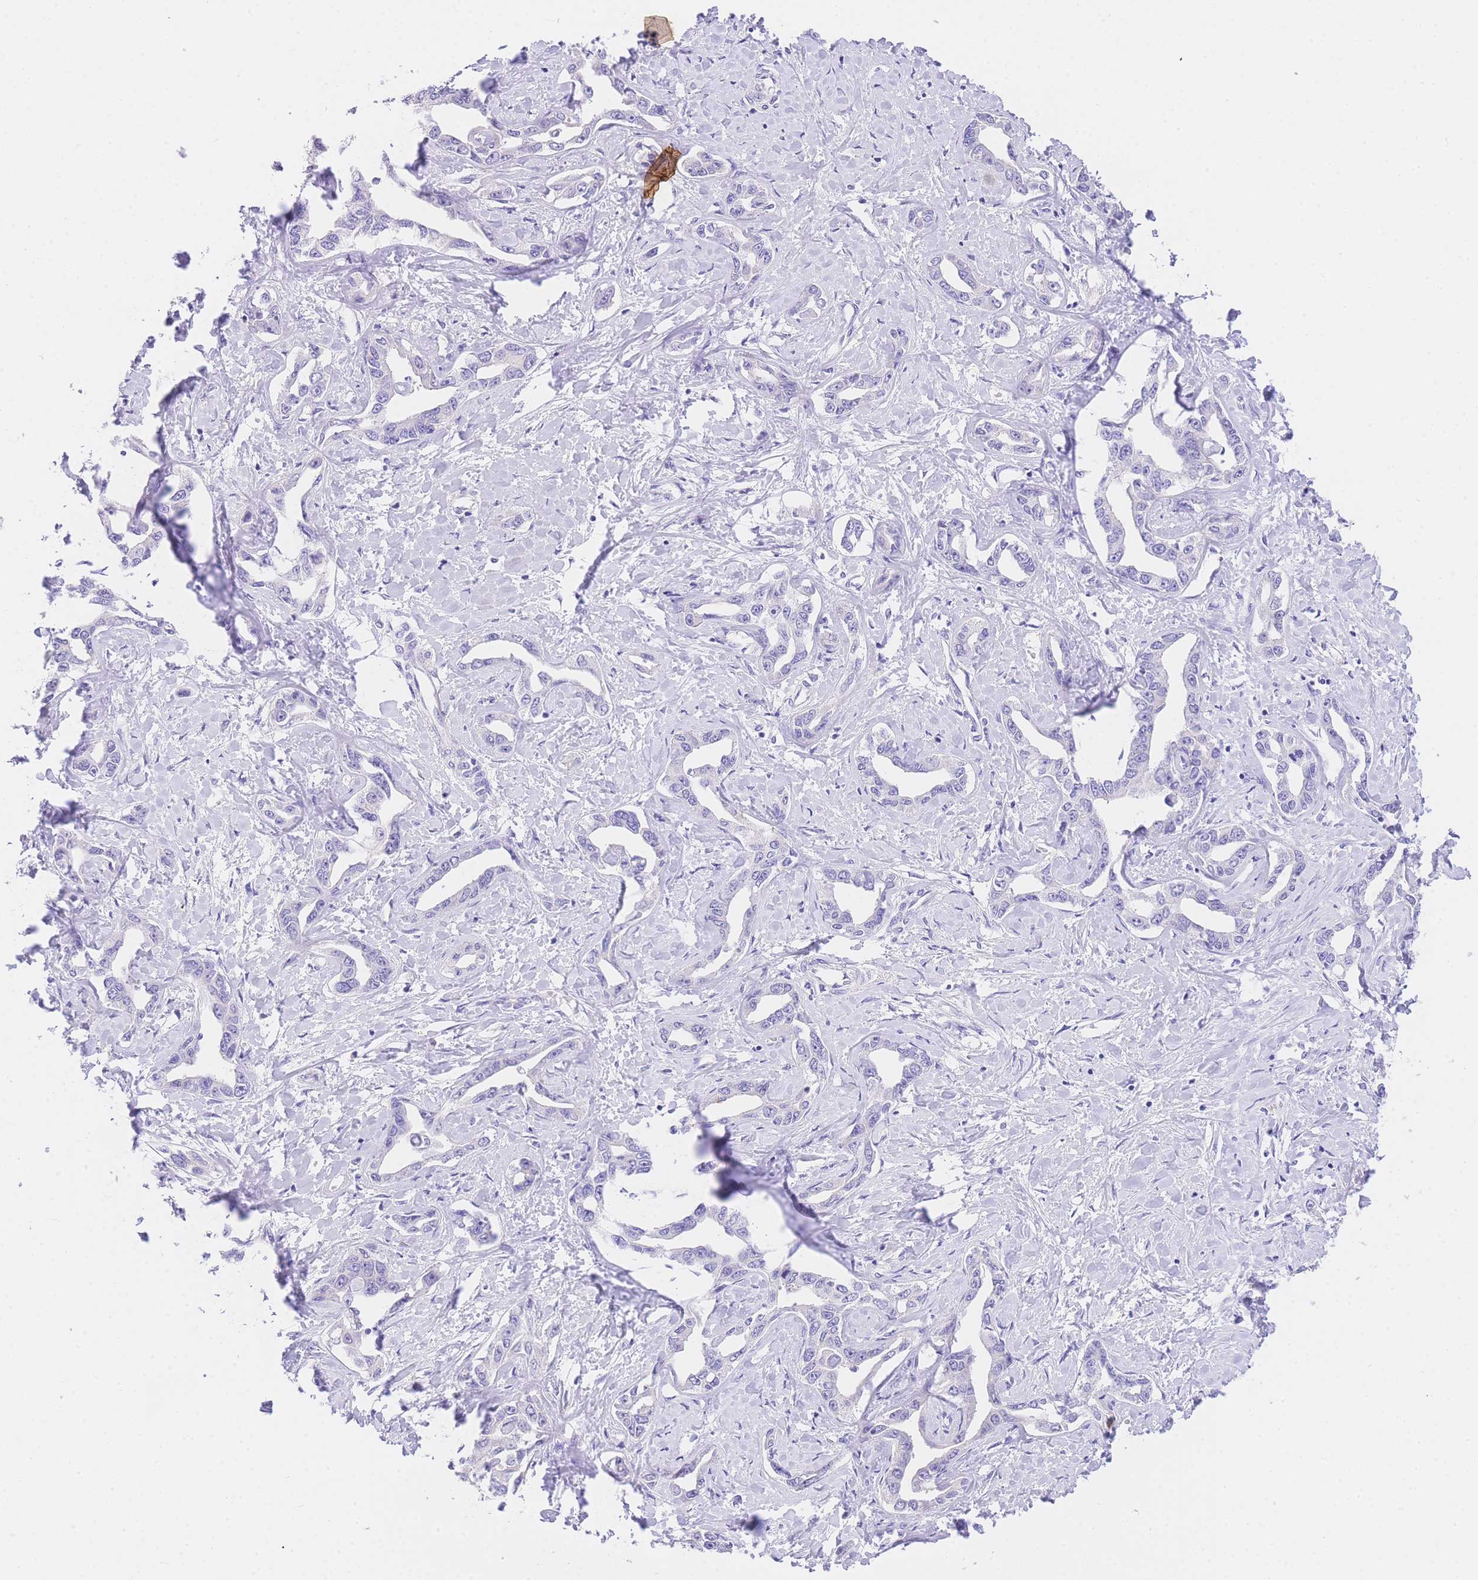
{"staining": {"intensity": "negative", "quantity": "none", "location": "none"}, "tissue": "liver cancer", "cell_type": "Tumor cells", "image_type": "cancer", "snomed": [{"axis": "morphology", "description": "Cholangiocarcinoma"}, {"axis": "topography", "description": "Liver"}], "caption": "A high-resolution histopathology image shows immunohistochemistry (IHC) staining of liver cancer (cholangiocarcinoma), which demonstrates no significant positivity in tumor cells.", "gene": "EPN2", "patient": {"sex": "male", "age": 59}}